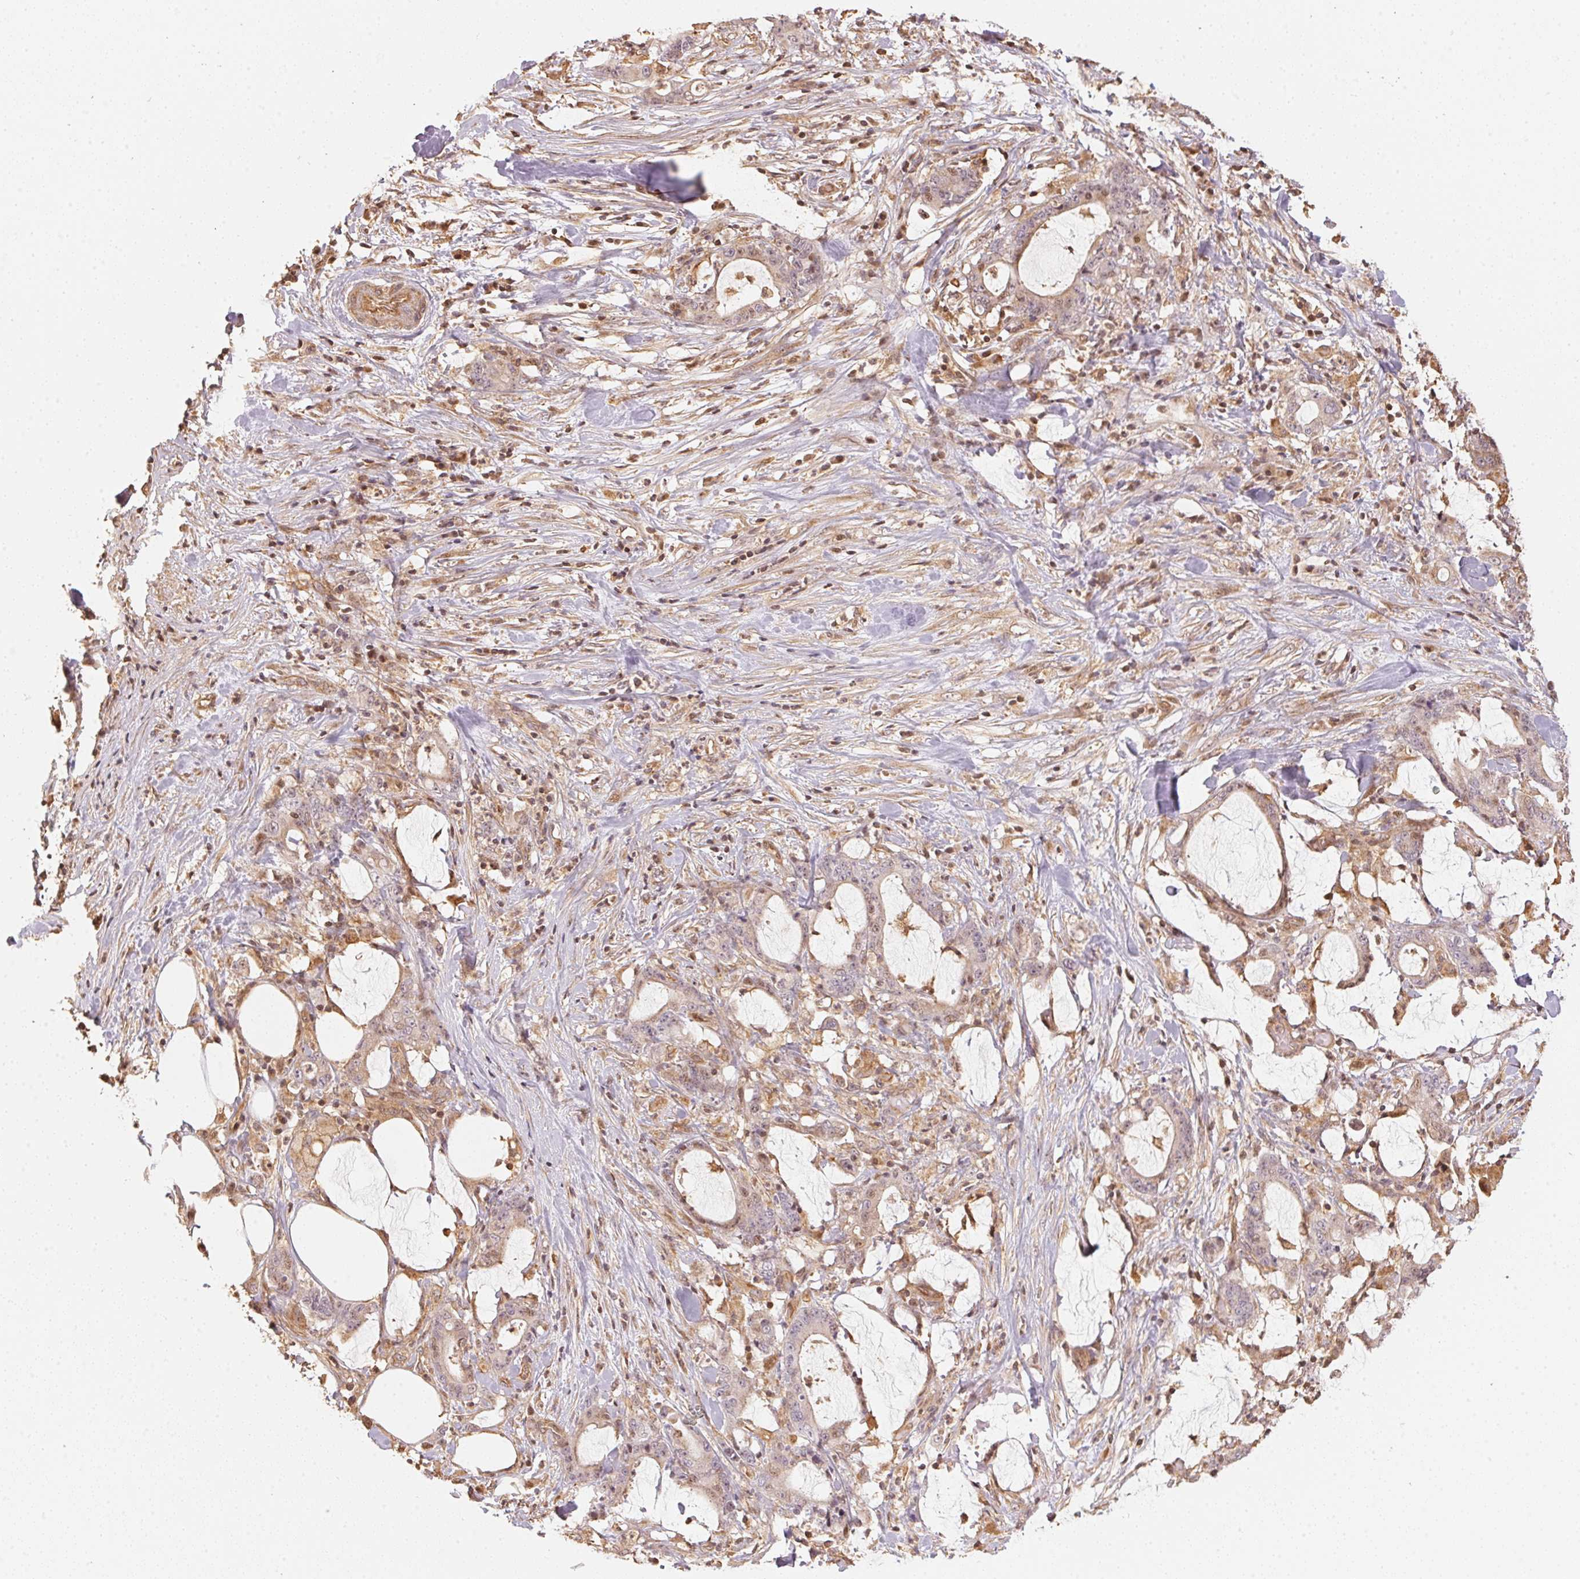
{"staining": {"intensity": "weak", "quantity": "<25%", "location": "nuclear"}, "tissue": "stomach cancer", "cell_type": "Tumor cells", "image_type": "cancer", "snomed": [{"axis": "morphology", "description": "Adenocarcinoma, NOS"}, {"axis": "topography", "description": "Stomach, upper"}], "caption": "An IHC histopathology image of adenocarcinoma (stomach) is shown. There is no staining in tumor cells of adenocarcinoma (stomach).", "gene": "FOXR2", "patient": {"sex": "male", "age": 68}}